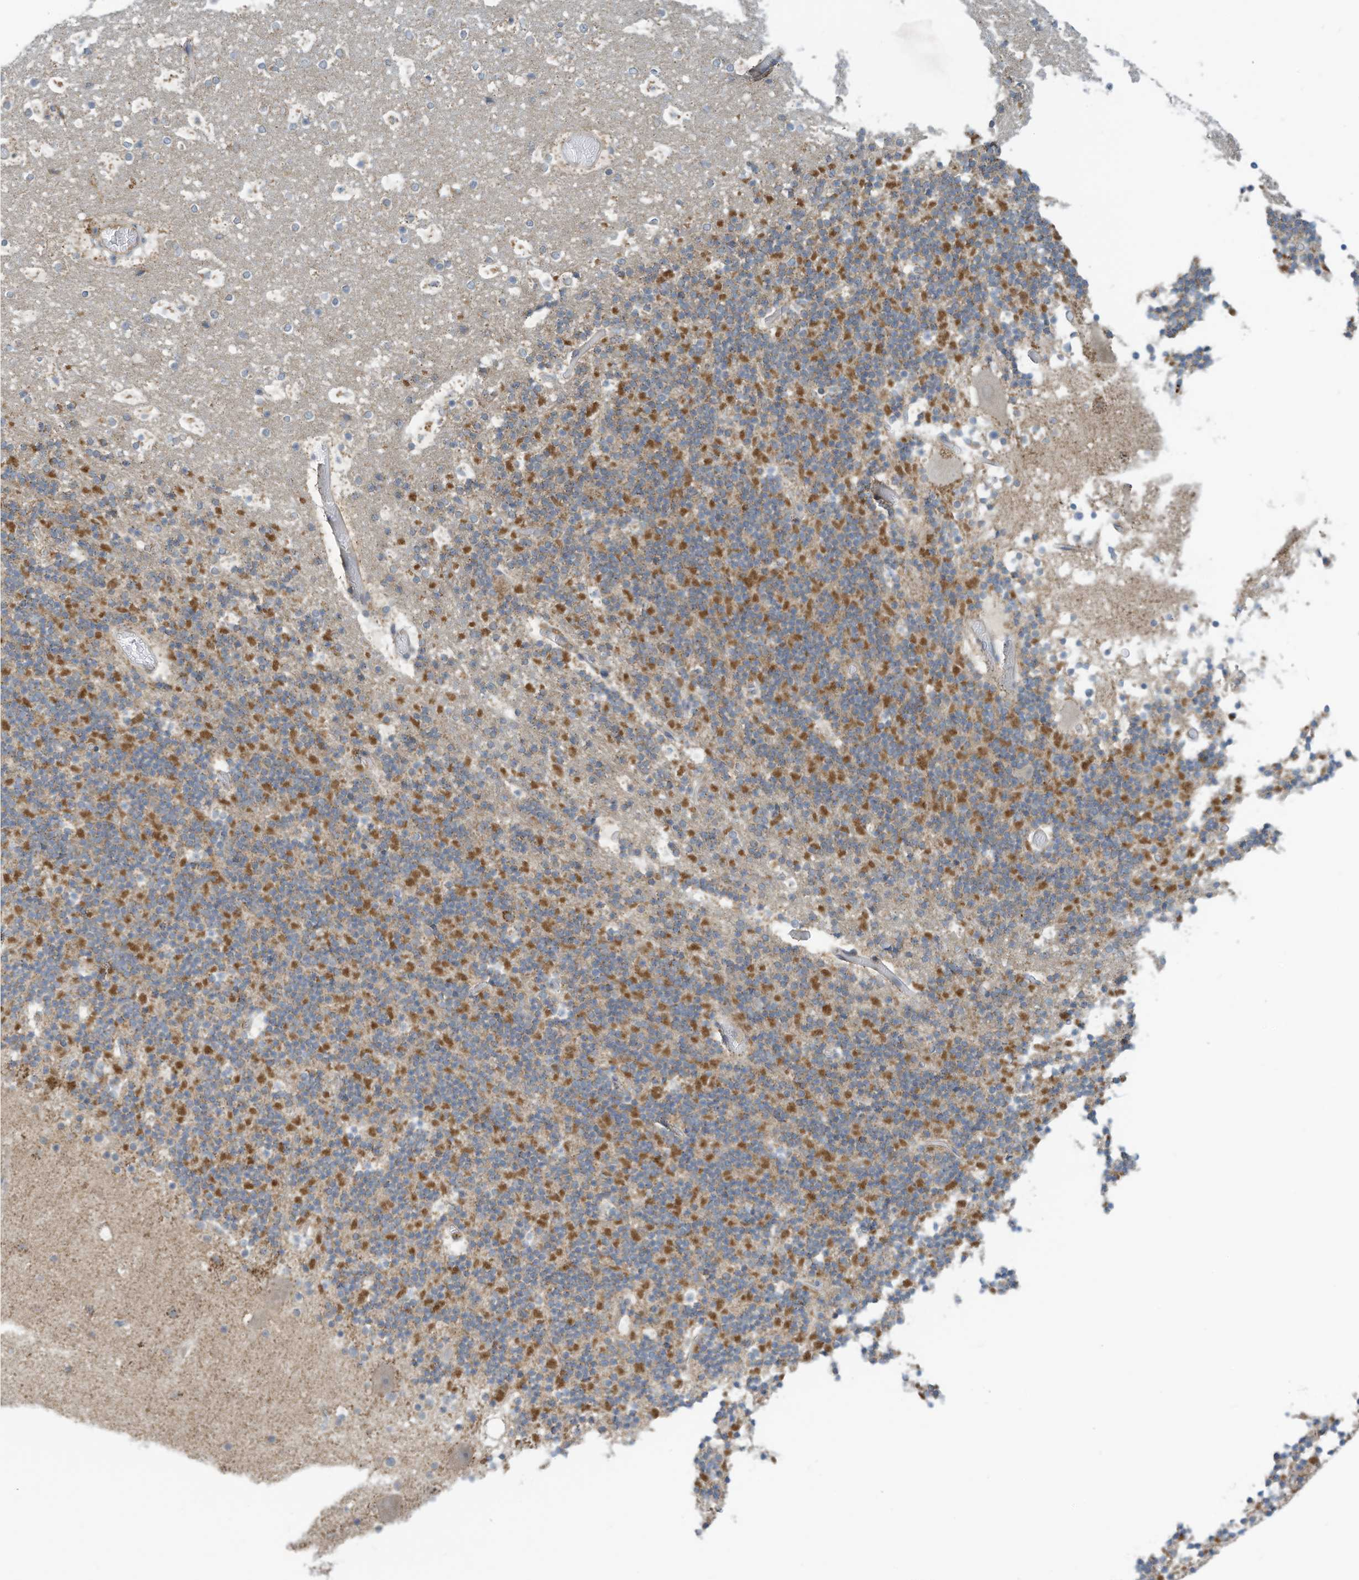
{"staining": {"intensity": "moderate", "quantity": "<25%", "location": "cytoplasmic/membranous"}, "tissue": "cerebellum", "cell_type": "Cells in granular layer", "image_type": "normal", "snomed": [{"axis": "morphology", "description": "Normal tissue, NOS"}, {"axis": "topography", "description": "Cerebellum"}], "caption": "Cerebellum stained with immunohistochemistry (IHC) reveals moderate cytoplasmic/membranous positivity in approximately <25% of cells in granular layer.", "gene": "SCGB1D2", "patient": {"sex": "male", "age": 57}}